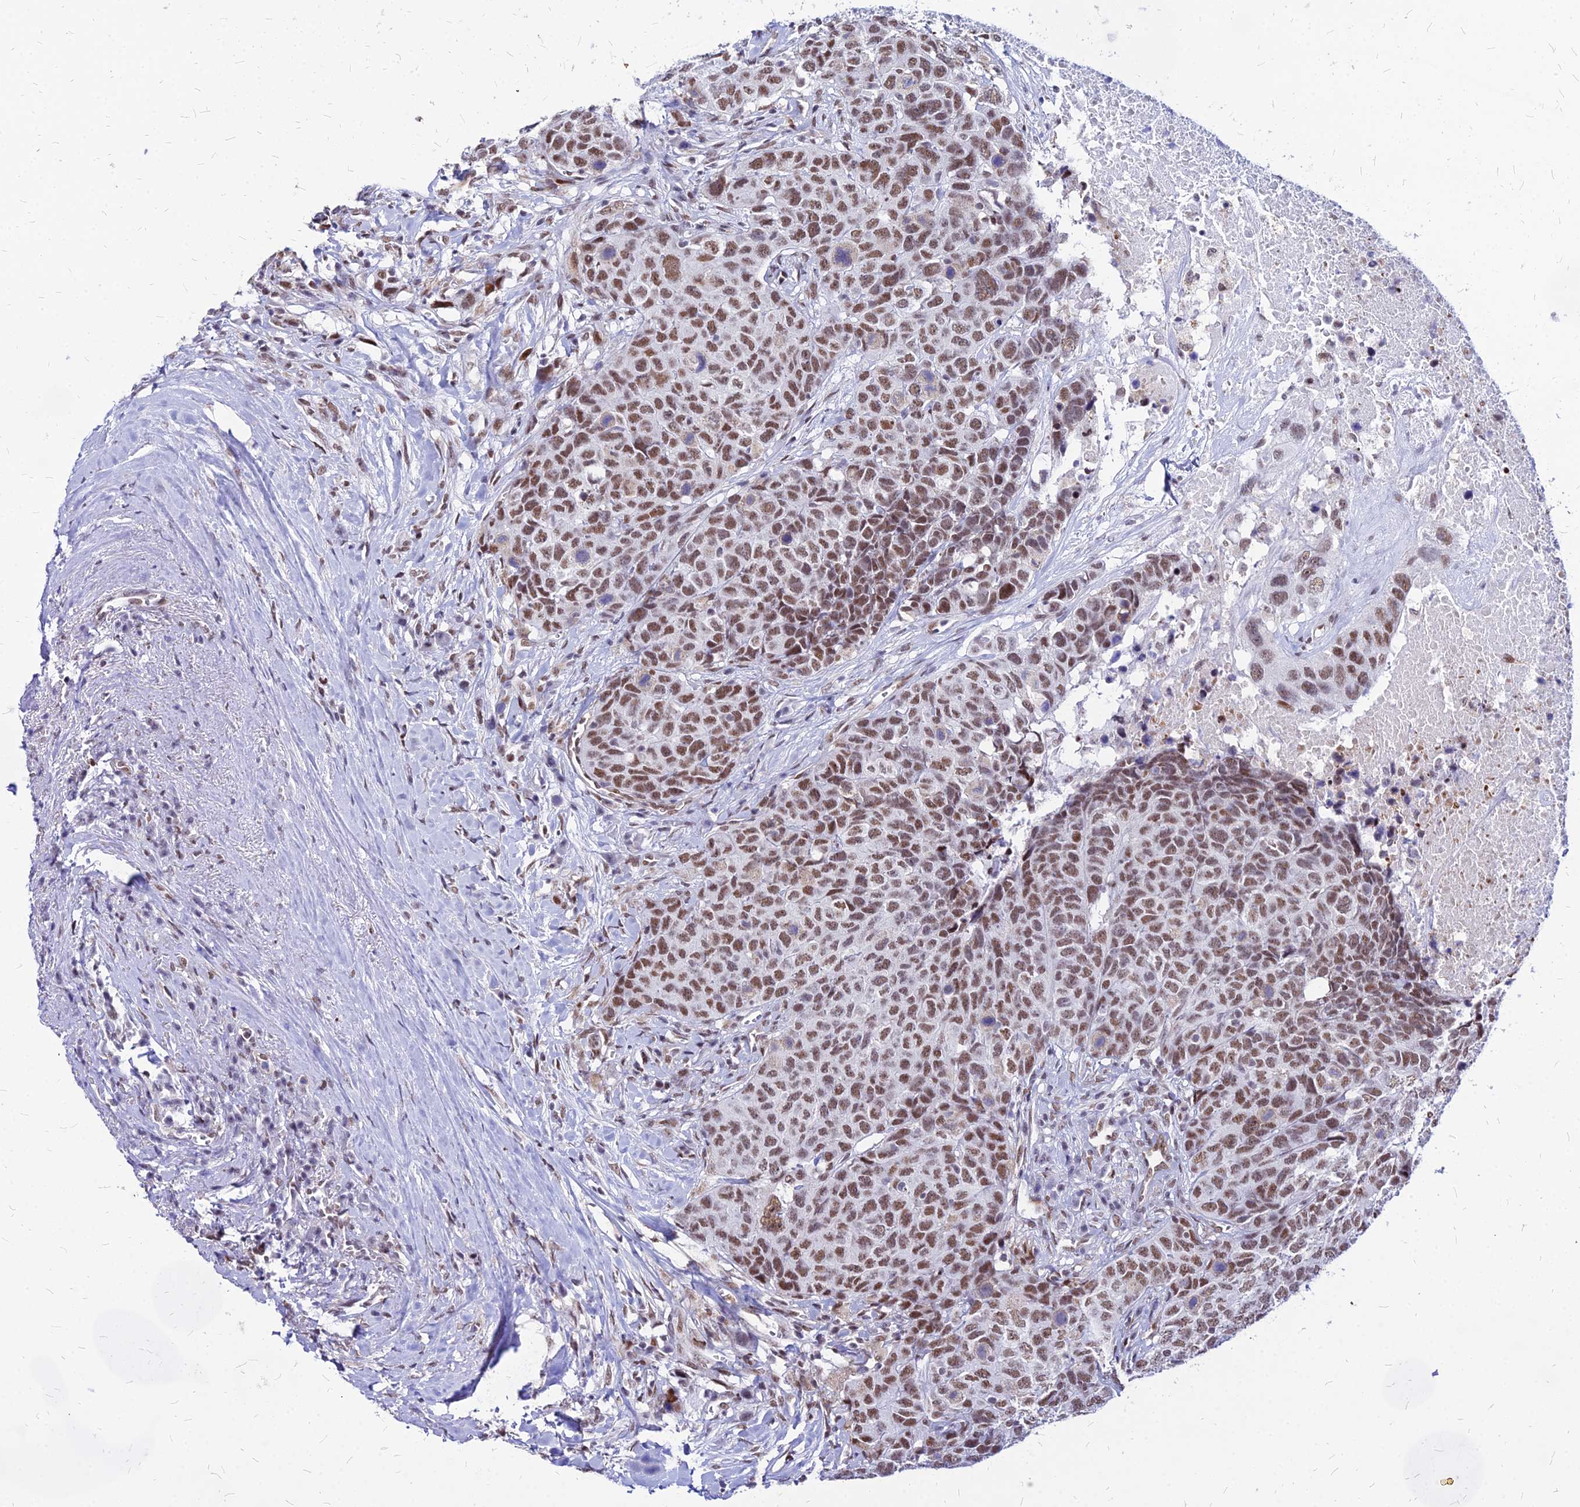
{"staining": {"intensity": "moderate", "quantity": ">75%", "location": "nuclear"}, "tissue": "head and neck cancer", "cell_type": "Tumor cells", "image_type": "cancer", "snomed": [{"axis": "morphology", "description": "Squamous cell carcinoma, NOS"}, {"axis": "topography", "description": "Head-Neck"}], "caption": "Head and neck cancer (squamous cell carcinoma) was stained to show a protein in brown. There is medium levels of moderate nuclear expression in approximately >75% of tumor cells.", "gene": "FDX2", "patient": {"sex": "male", "age": 66}}